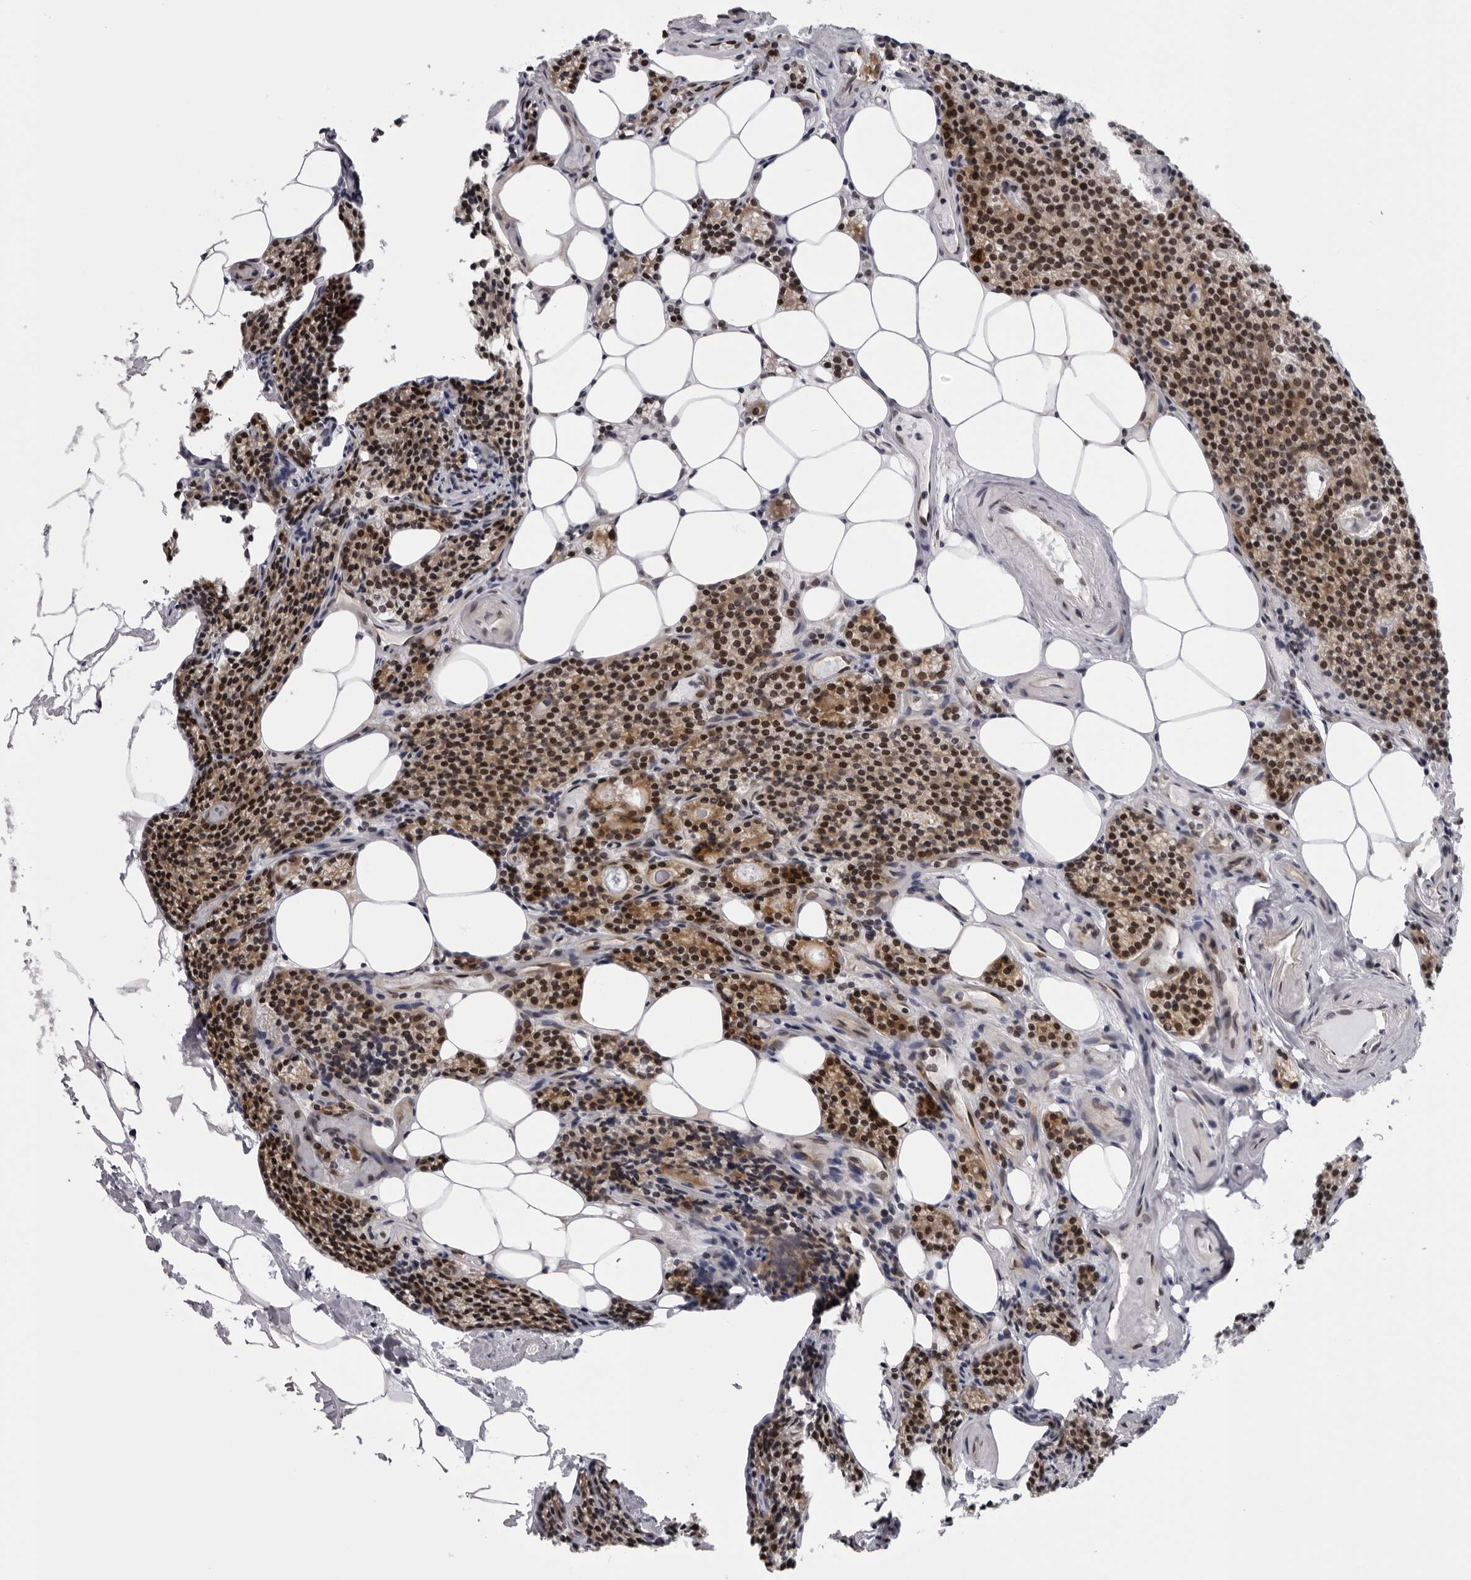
{"staining": {"intensity": "moderate", "quantity": ">75%", "location": "cytoplasmic/membranous,nuclear"}, "tissue": "parathyroid gland", "cell_type": "Glandular cells", "image_type": "normal", "snomed": [{"axis": "morphology", "description": "Normal tissue, NOS"}, {"axis": "topography", "description": "Parathyroid gland"}], "caption": "Glandular cells show moderate cytoplasmic/membranous,nuclear staining in about >75% of cells in normal parathyroid gland. (IHC, brightfield microscopy, high magnification).", "gene": "GCSAML", "patient": {"sex": "female", "age": 71}}